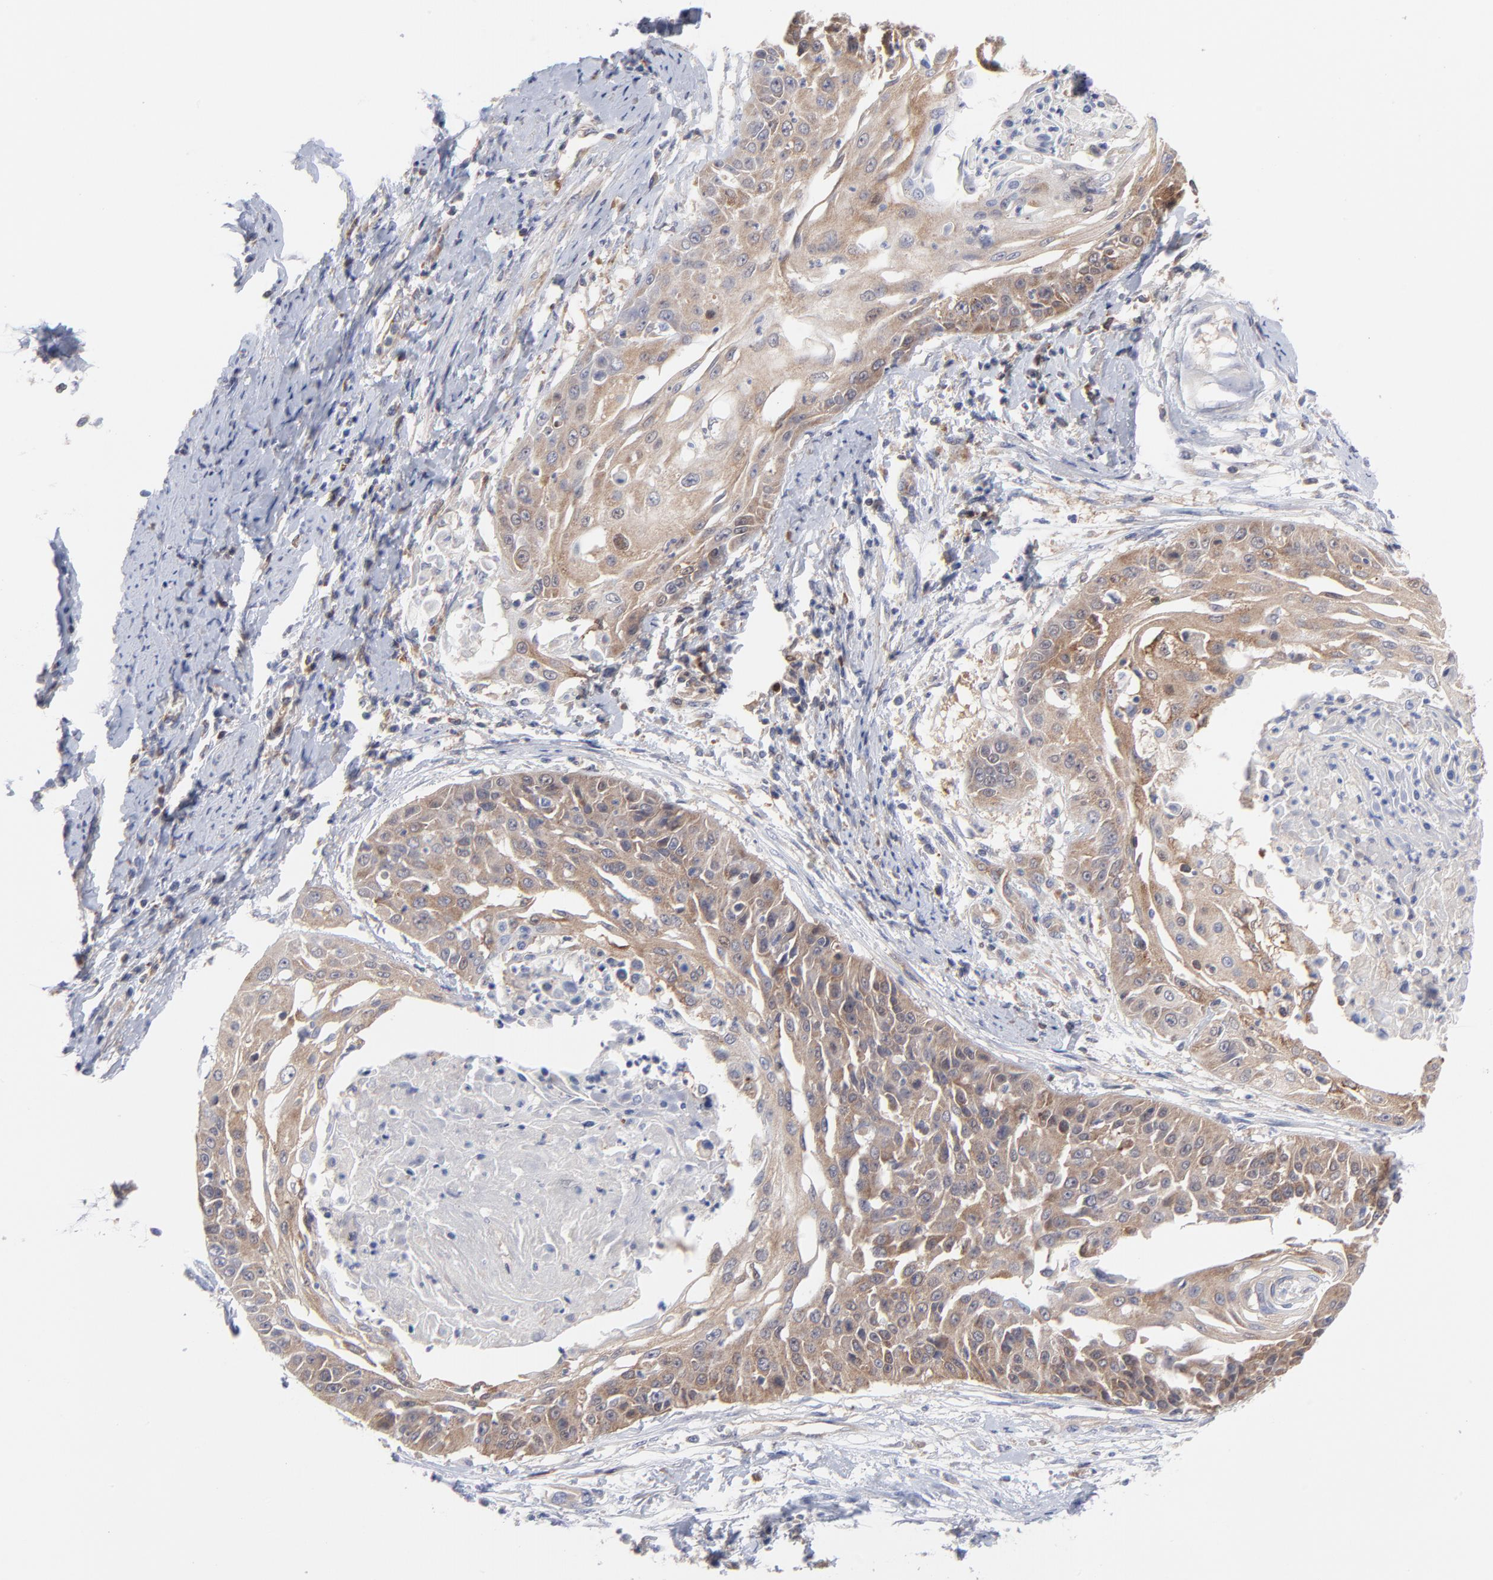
{"staining": {"intensity": "weak", "quantity": ">75%", "location": "cytoplasmic/membranous"}, "tissue": "cervical cancer", "cell_type": "Tumor cells", "image_type": "cancer", "snomed": [{"axis": "morphology", "description": "Squamous cell carcinoma, NOS"}, {"axis": "topography", "description": "Cervix"}], "caption": "Protein staining reveals weak cytoplasmic/membranous staining in about >75% of tumor cells in cervical squamous cell carcinoma.", "gene": "NFKBIA", "patient": {"sex": "female", "age": 64}}